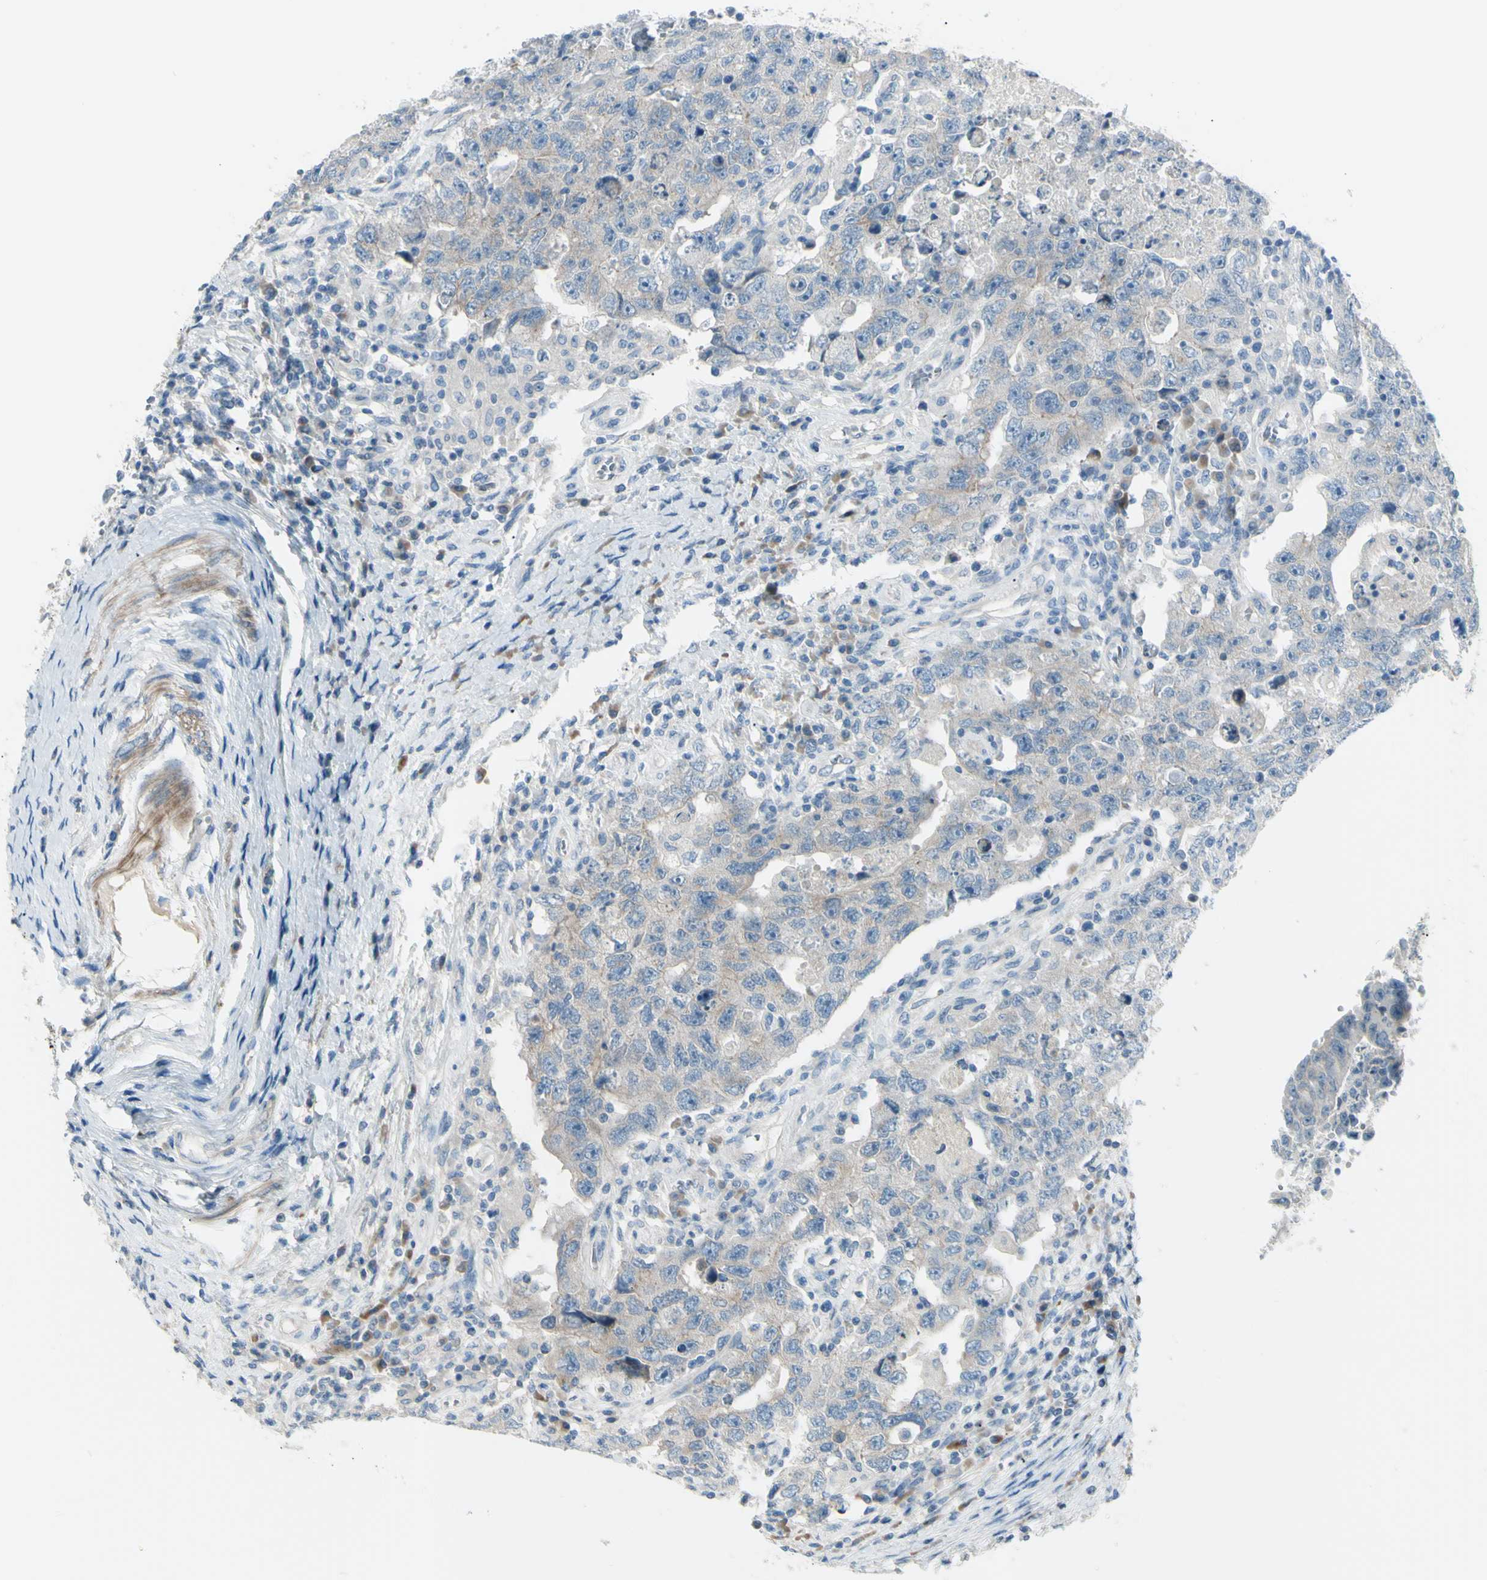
{"staining": {"intensity": "weak", "quantity": ">75%", "location": "cytoplasmic/membranous"}, "tissue": "testis cancer", "cell_type": "Tumor cells", "image_type": "cancer", "snomed": [{"axis": "morphology", "description": "Carcinoma, Embryonal, NOS"}, {"axis": "topography", "description": "Testis"}], "caption": "High-magnification brightfield microscopy of testis embryonal carcinoma stained with DAB (brown) and counterstained with hematoxylin (blue). tumor cells exhibit weak cytoplasmic/membranous expression is identified in approximately>75% of cells. Nuclei are stained in blue.", "gene": "LRRK1", "patient": {"sex": "male", "age": 26}}